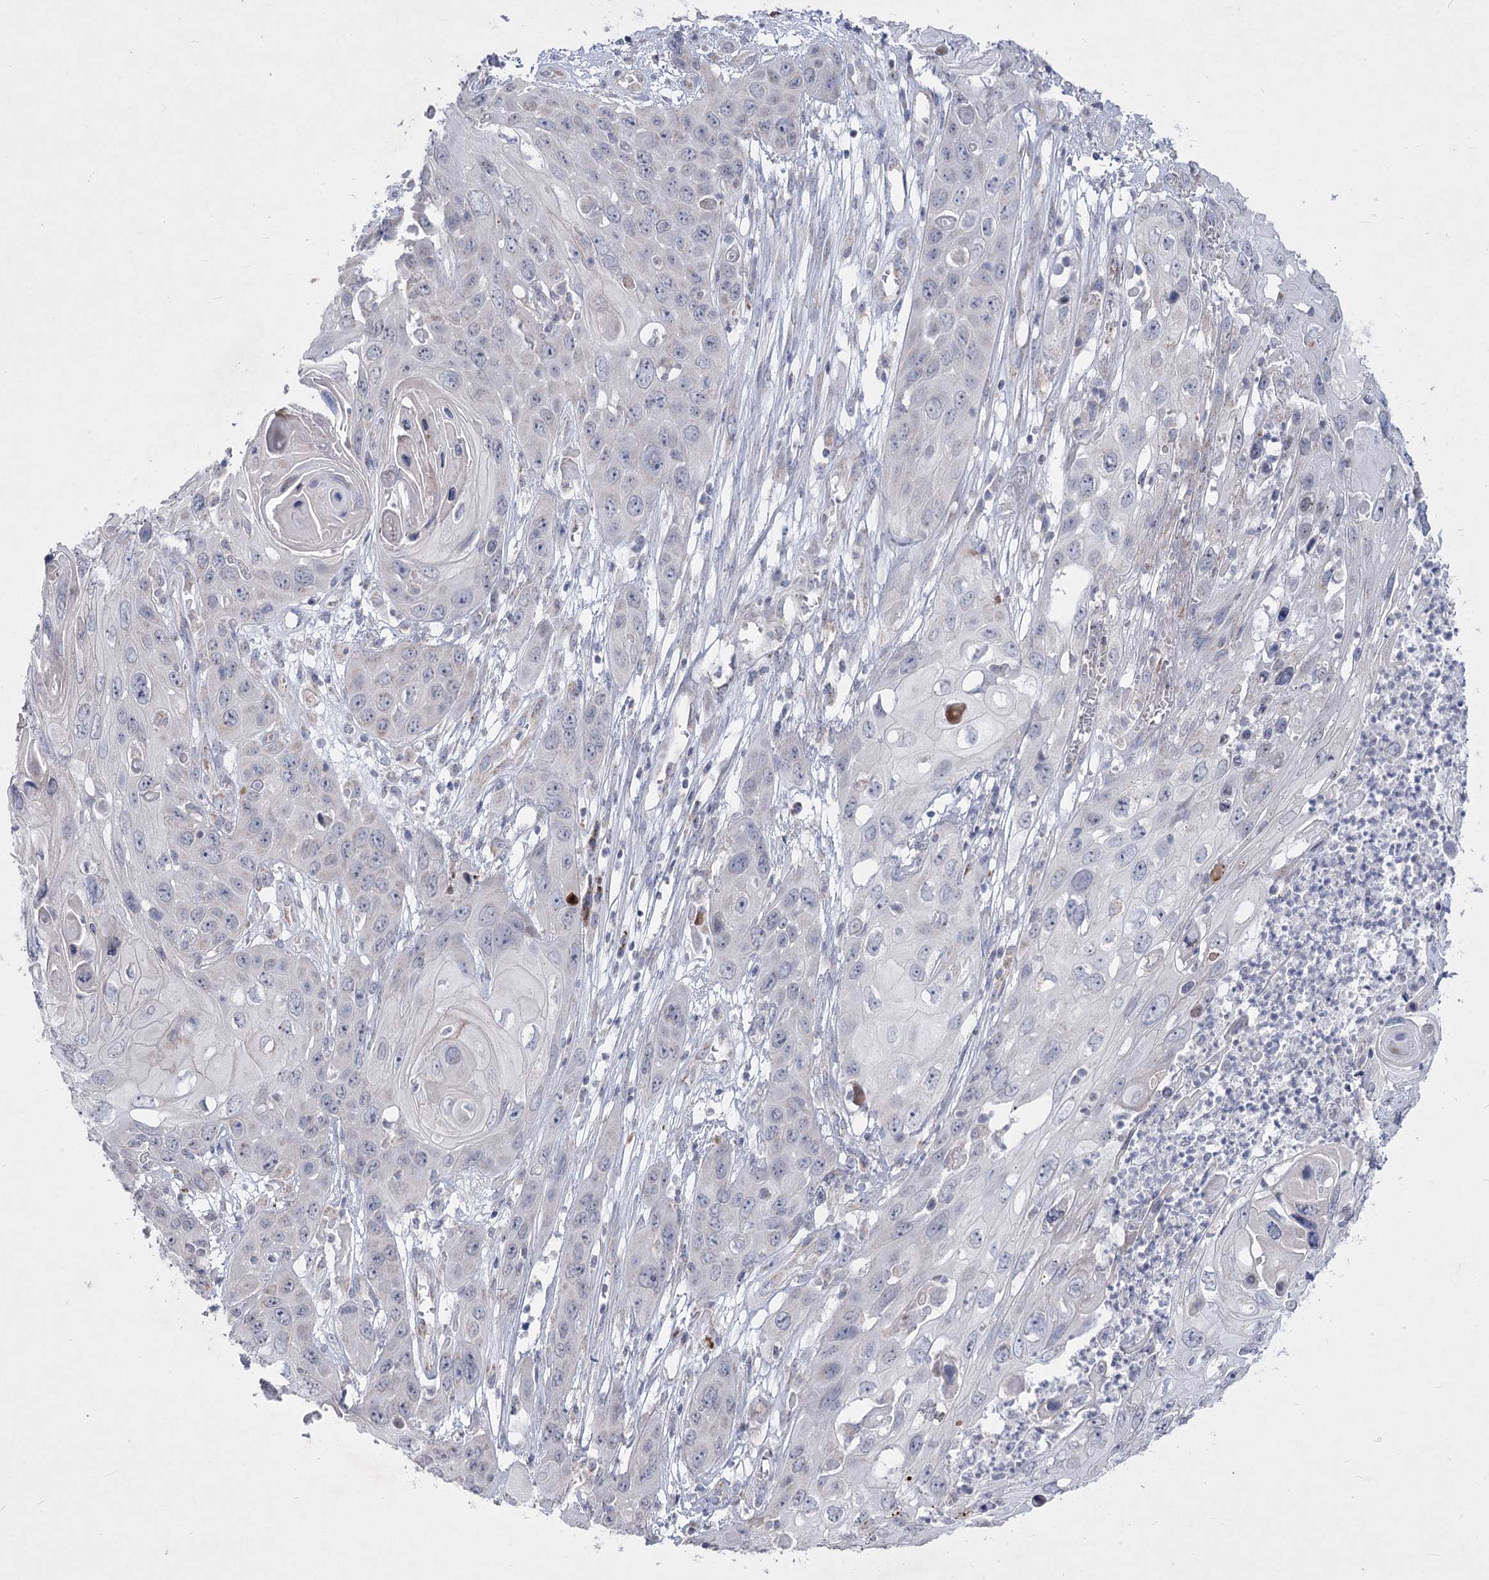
{"staining": {"intensity": "negative", "quantity": "none", "location": "none"}, "tissue": "skin cancer", "cell_type": "Tumor cells", "image_type": "cancer", "snomed": [{"axis": "morphology", "description": "Squamous cell carcinoma, NOS"}, {"axis": "topography", "description": "Skin"}], "caption": "Tumor cells are negative for protein expression in human skin squamous cell carcinoma. (Stains: DAB immunohistochemistry with hematoxylin counter stain, Microscopy: brightfield microscopy at high magnification).", "gene": "PDHB", "patient": {"sex": "male", "age": 55}}